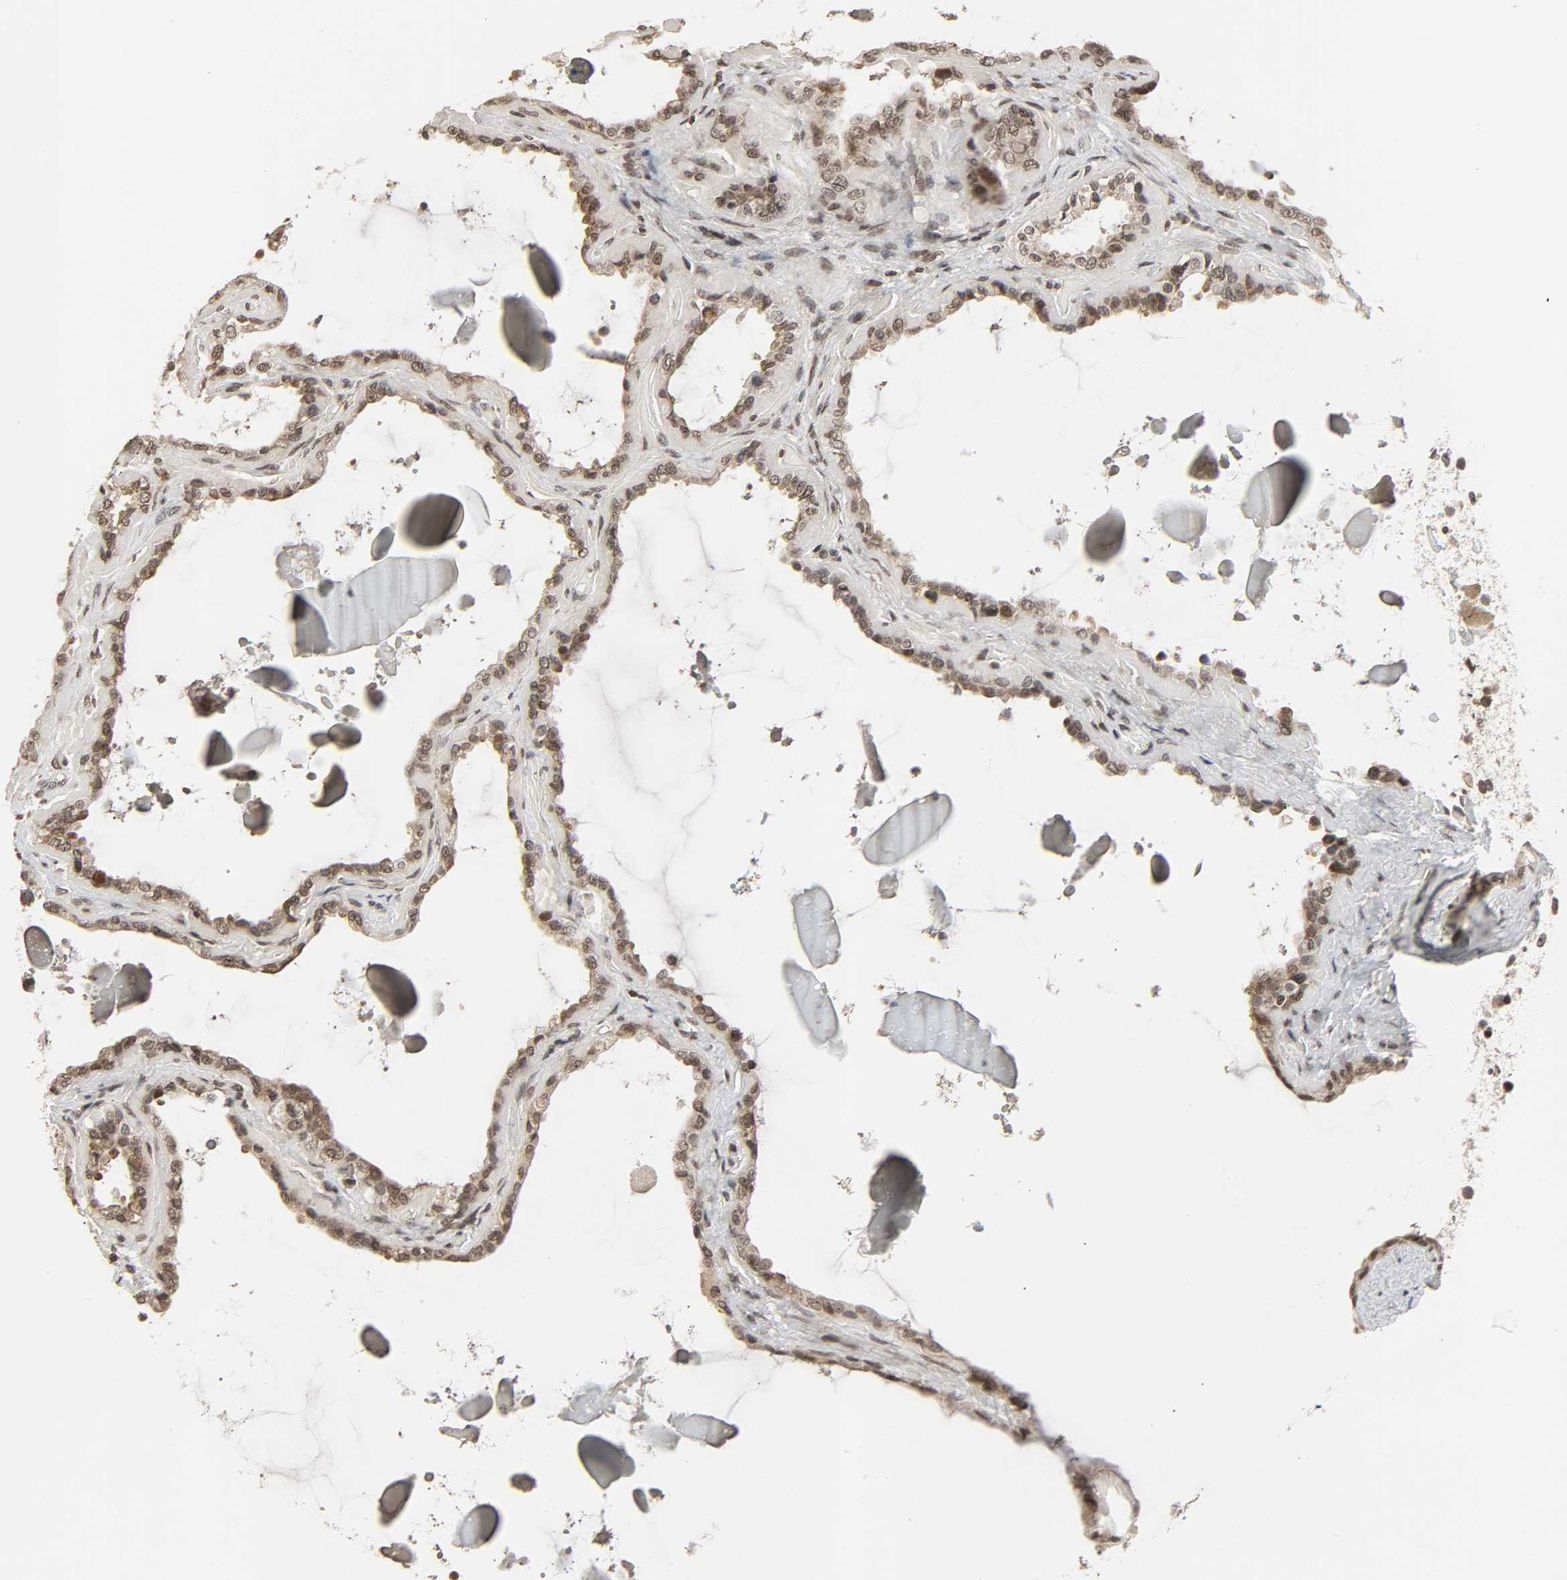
{"staining": {"intensity": "weak", "quantity": ">75%", "location": "cytoplasmic/membranous"}, "tissue": "seminal vesicle", "cell_type": "Glandular cells", "image_type": "normal", "snomed": [{"axis": "morphology", "description": "Normal tissue, NOS"}, {"axis": "morphology", "description": "Inflammation, NOS"}, {"axis": "topography", "description": "Urinary bladder"}, {"axis": "topography", "description": "Prostate"}, {"axis": "topography", "description": "Seminal veicle"}], "caption": "Immunohistochemical staining of normal seminal vesicle displays weak cytoplasmic/membranous protein expression in approximately >75% of glandular cells. (Stains: DAB in brown, nuclei in blue, Microscopy: brightfield microscopy at high magnification).", "gene": "XRCC1", "patient": {"sex": "male", "age": 82}}